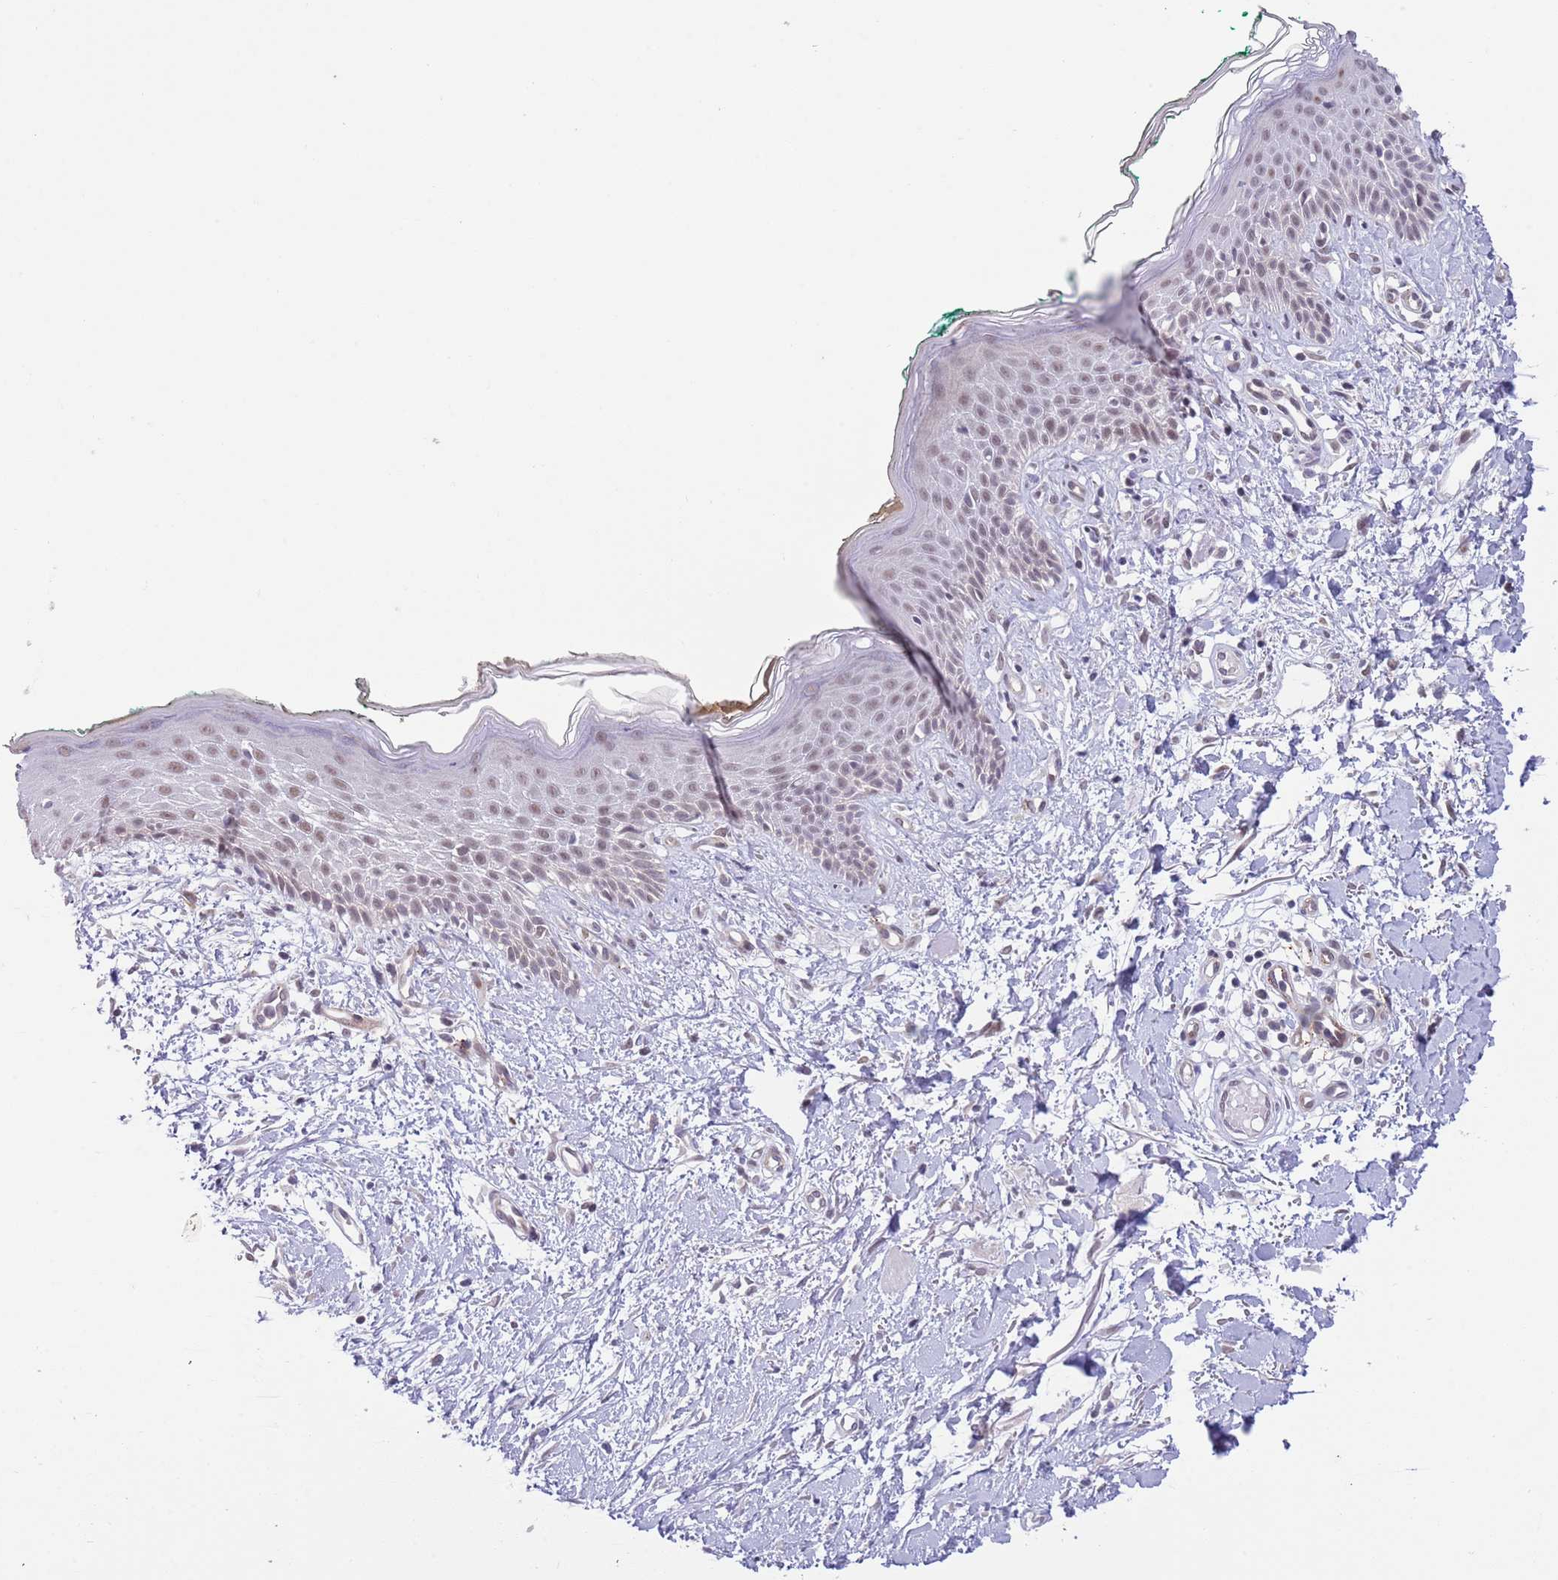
{"staining": {"intensity": "negative", "quantity": "none", "location": "none"}, "tissue": "skin", "cell_type": "Fibroblasts", "image_type": "normal", "snomed": [{"axis": "morphology", "description": "Normal tissue, NOS"}, {"axis": "morphology", "description": "Malignant melanoma, NOS"}, {"axis": "topography", "description": "Skin"}], "caption": "Fibroblasts are negative for protein expression in unremarkable human skin. (IHC, brightfield microscopy, high magnification).", "gene": "RFX1", "patient": {"sex": "male", "age": 62}}